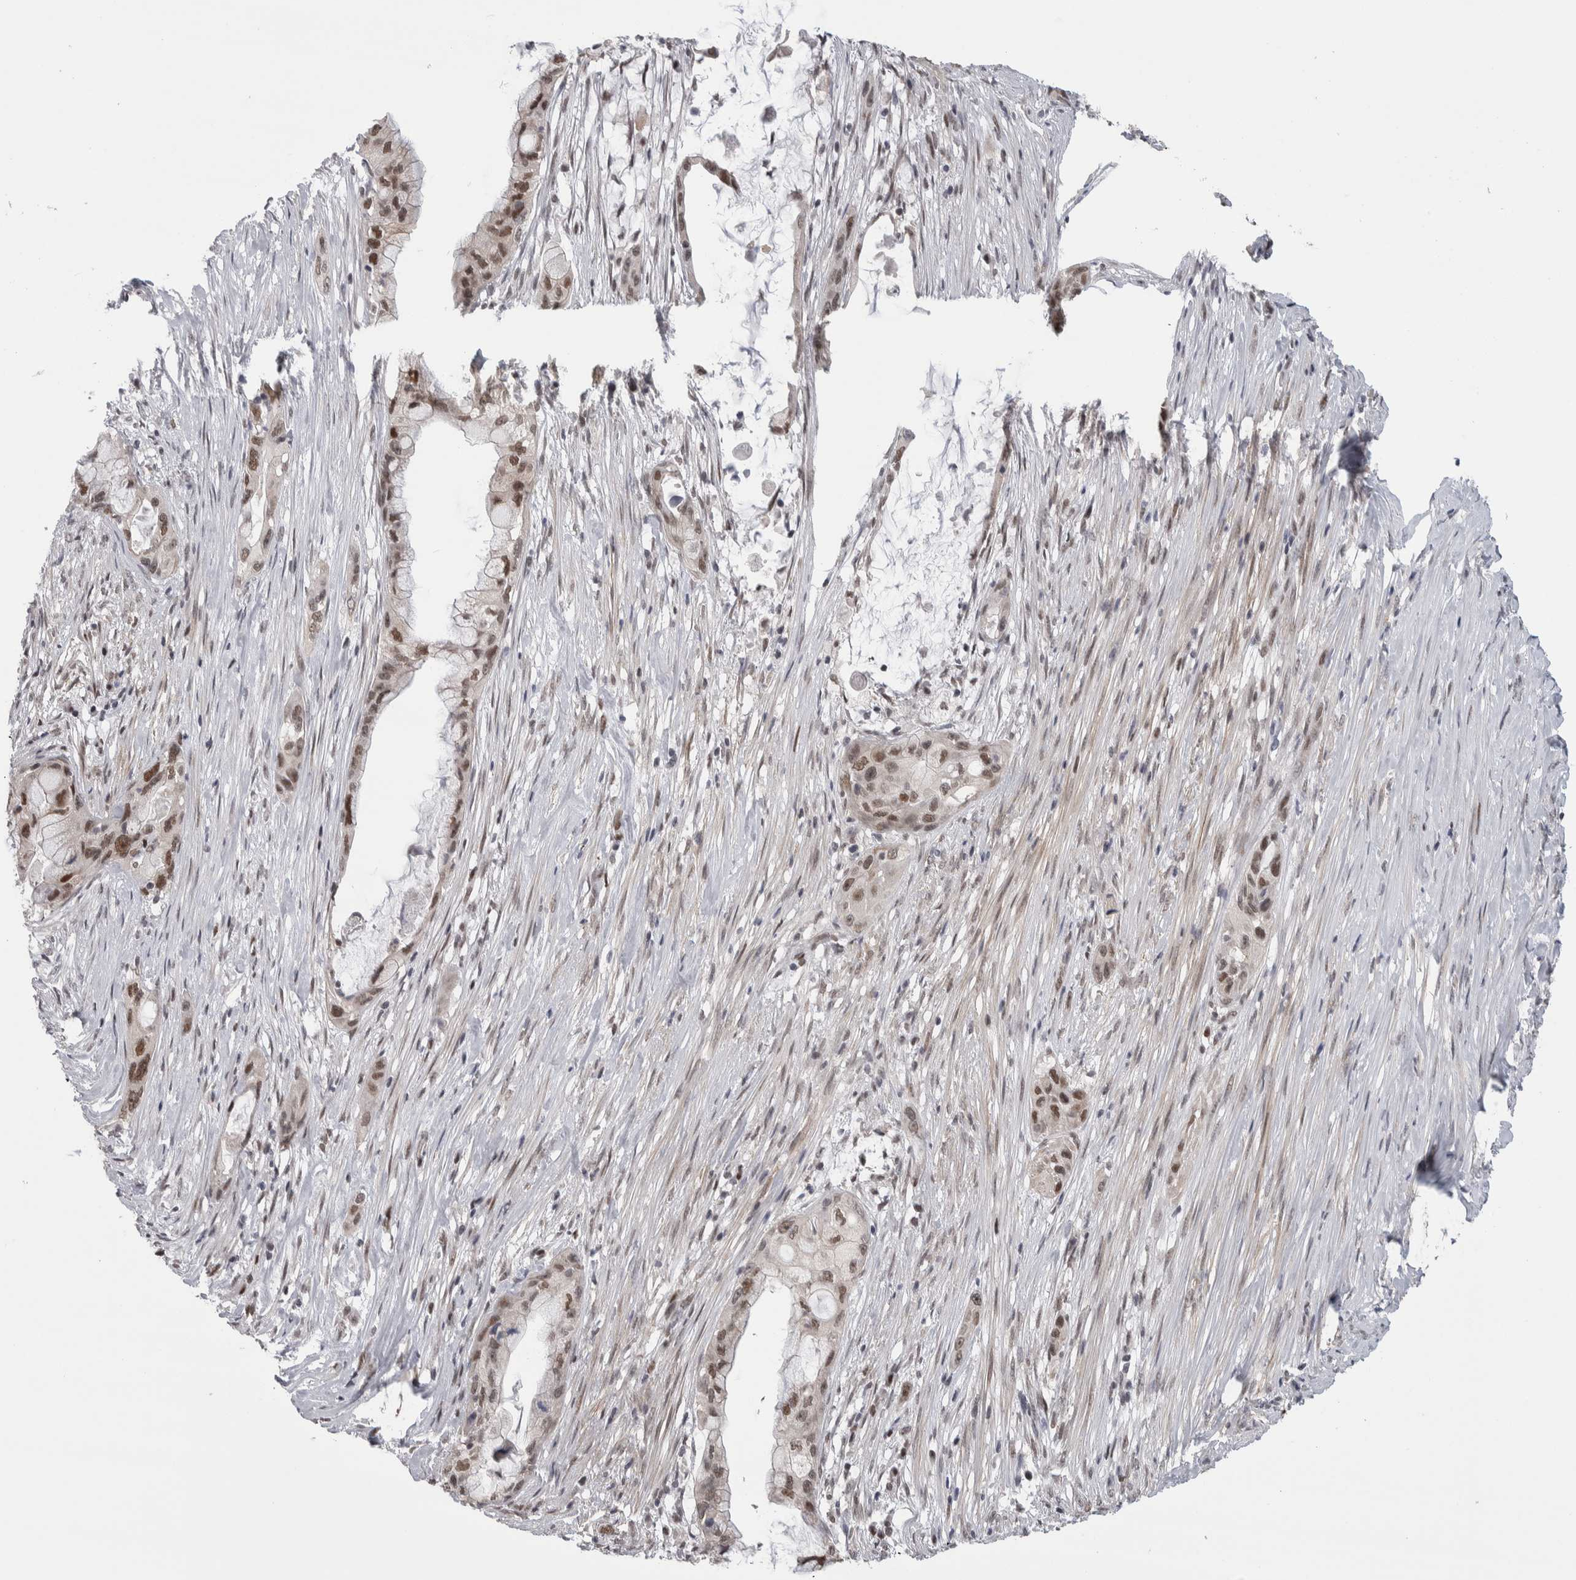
{"staining": {"intensity": "strong", "quantity": ">75%", "location": "nuclear"}, "tissue": "pancreatic cancer", "cell_type": "Tumor cells", "image_type": "cancer", "snomed": [{"axis": "morphology", "description": "Adenocarcinoma, NOS"}, {"axis": "topography", "description": "Pancreas"}], "caption": "Approximately >75% of tumor cells in human pancreatic cancer (adenocarcinoma) exhibit strong nuclear protein positivity as visualized by brown immunohistochemical staining.", "gene": "HEXIM2", "patient": {"sex": "male", "age": 53}}